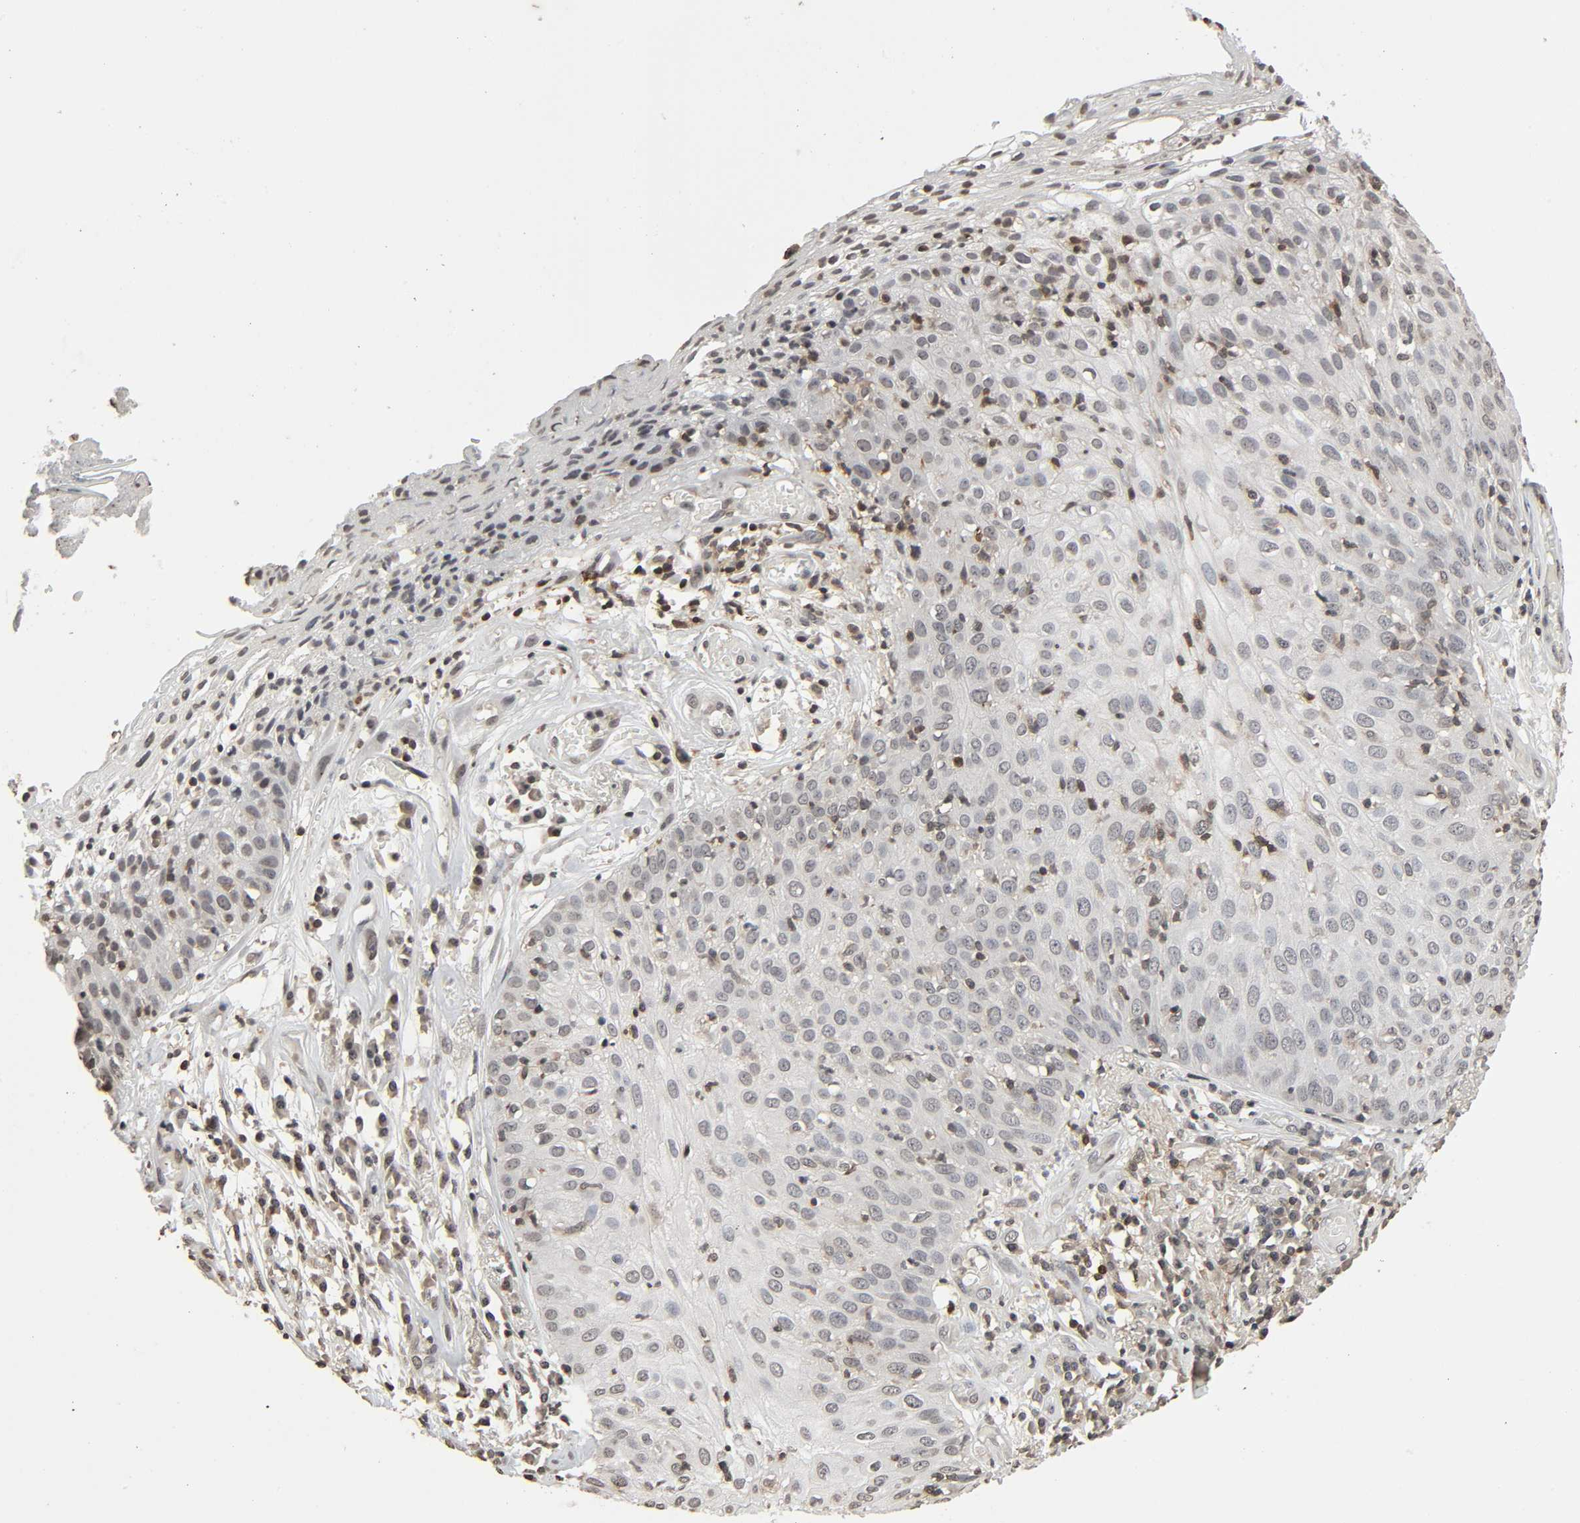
{"staining": {"intensity": "negative", "quantity": "none", "location": "none"}, "tissue": "skin cancer", "cell_type": "Tumor cells", "image_type": "cancer", "snomed": [{"axis": "morphology", "description": "Squamous cell carcinoma, NOS"}, {"axis": "topography", "description": "Skin"}], "caption": "Immunohistochemistry (IHC) of skin cancer exhibits no staining in tumor cells.", "gene": "STK4", "patient": {"sex": "male", "age": 65}}